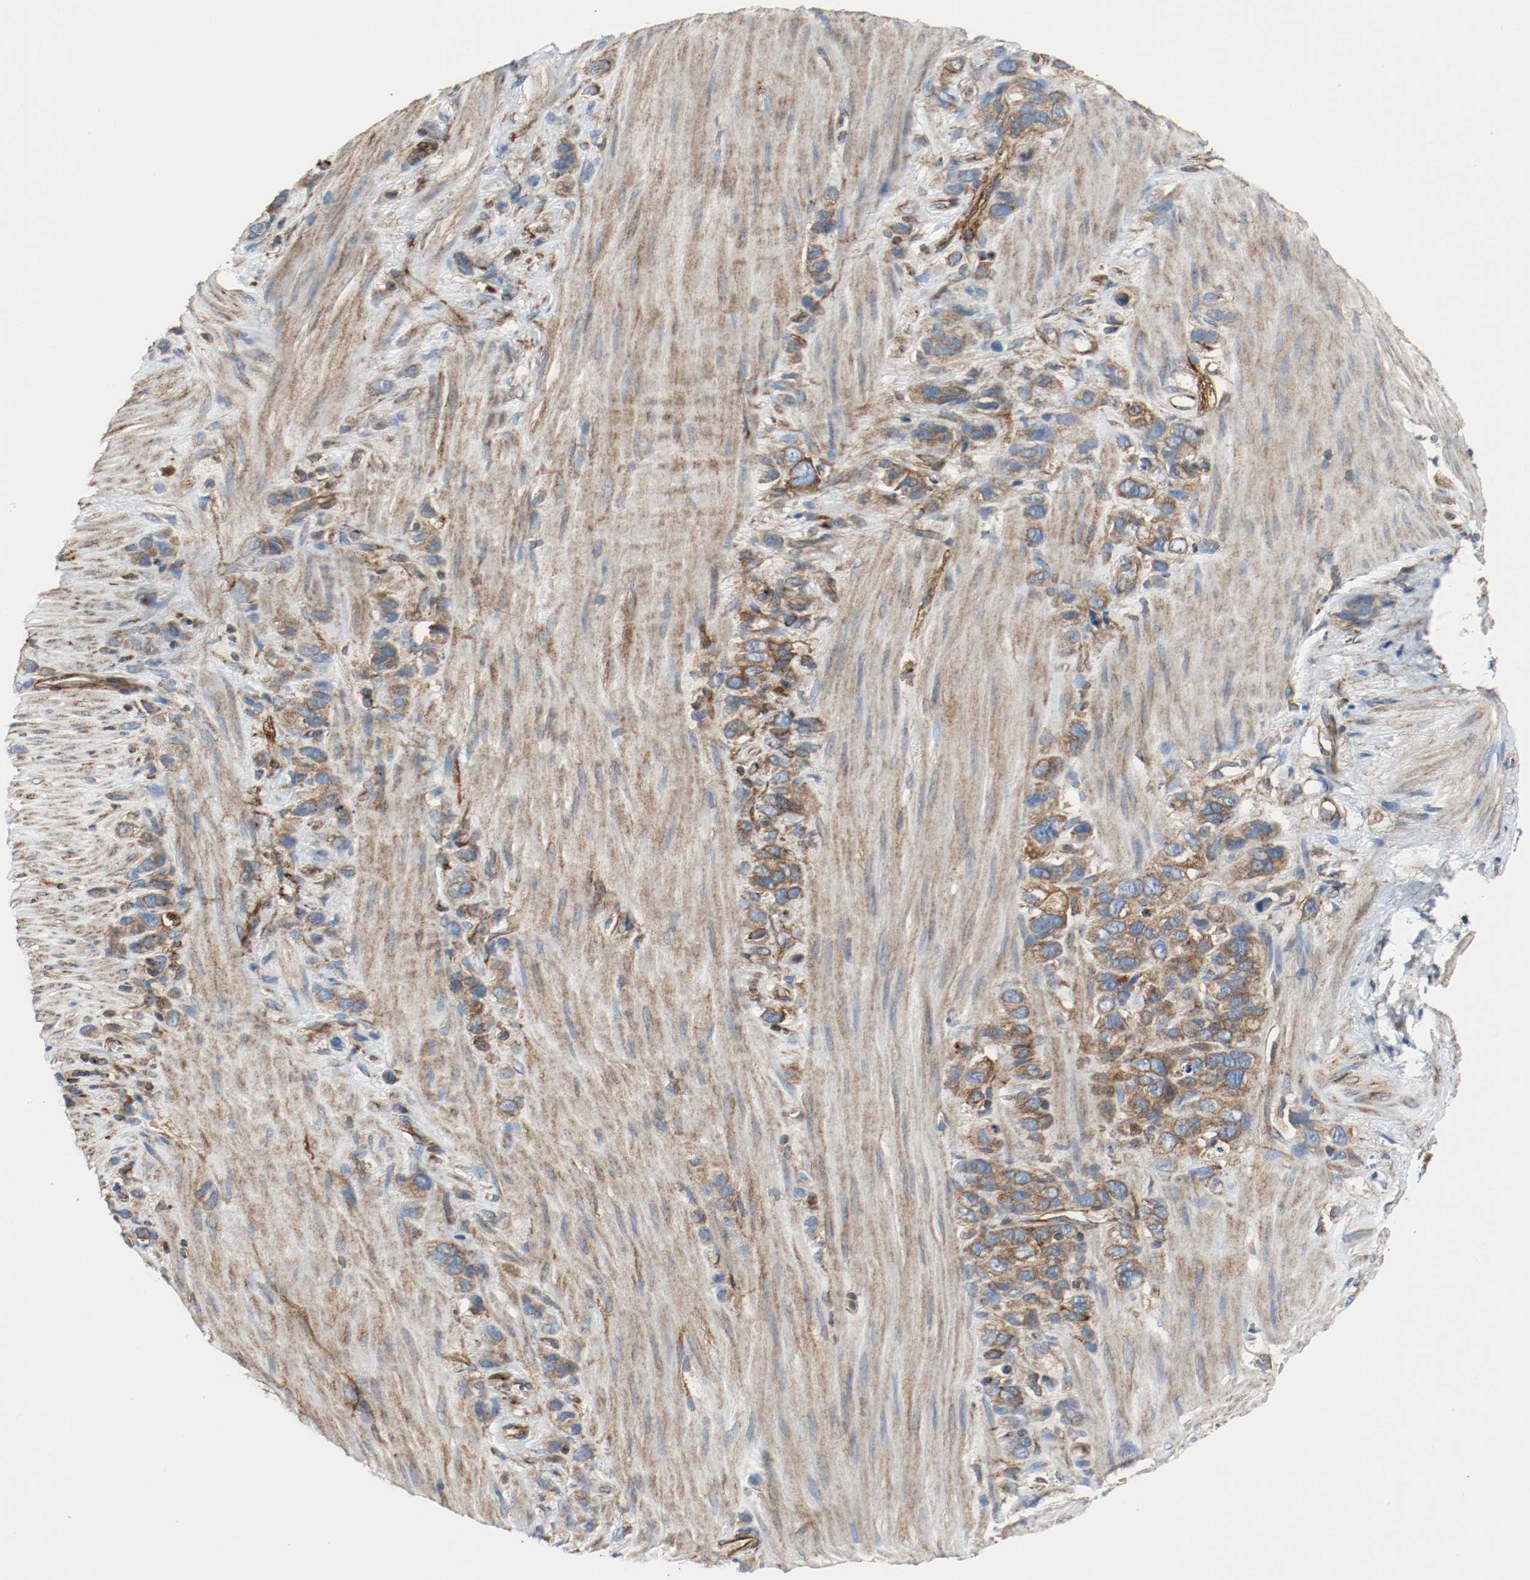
{"staining": {"intensity": "moderate", "quantity": ">75%", "location": "cytoplasmic/membranous"}, "tissue": "stomach cancer", "cell_type": "Tumor cells", "image_type": "cancer", "snomed": [{"axis": "morphology", "description": "Normal tissue, NOS"}, {"axis": "morphology", "description": "Adenocarcinoma, NOS"}, {"axis": "morphology", "description": "Adenocarcinoma, High grade"}, {"axis": "topography", "description": "Stomach, upper"}, {"axis": "topography", "description": "Stomach"}], "caption": "IHC photomicrograph of human stomach high-grade adenocarcinoma stained for a protein (brown), which displays medium levels of moderate cytoplasmic/membranous expression in approximately >75% of tumor cells.", "gene": "TUBA3D", "patient": {"sex": "female", "age": 65}}